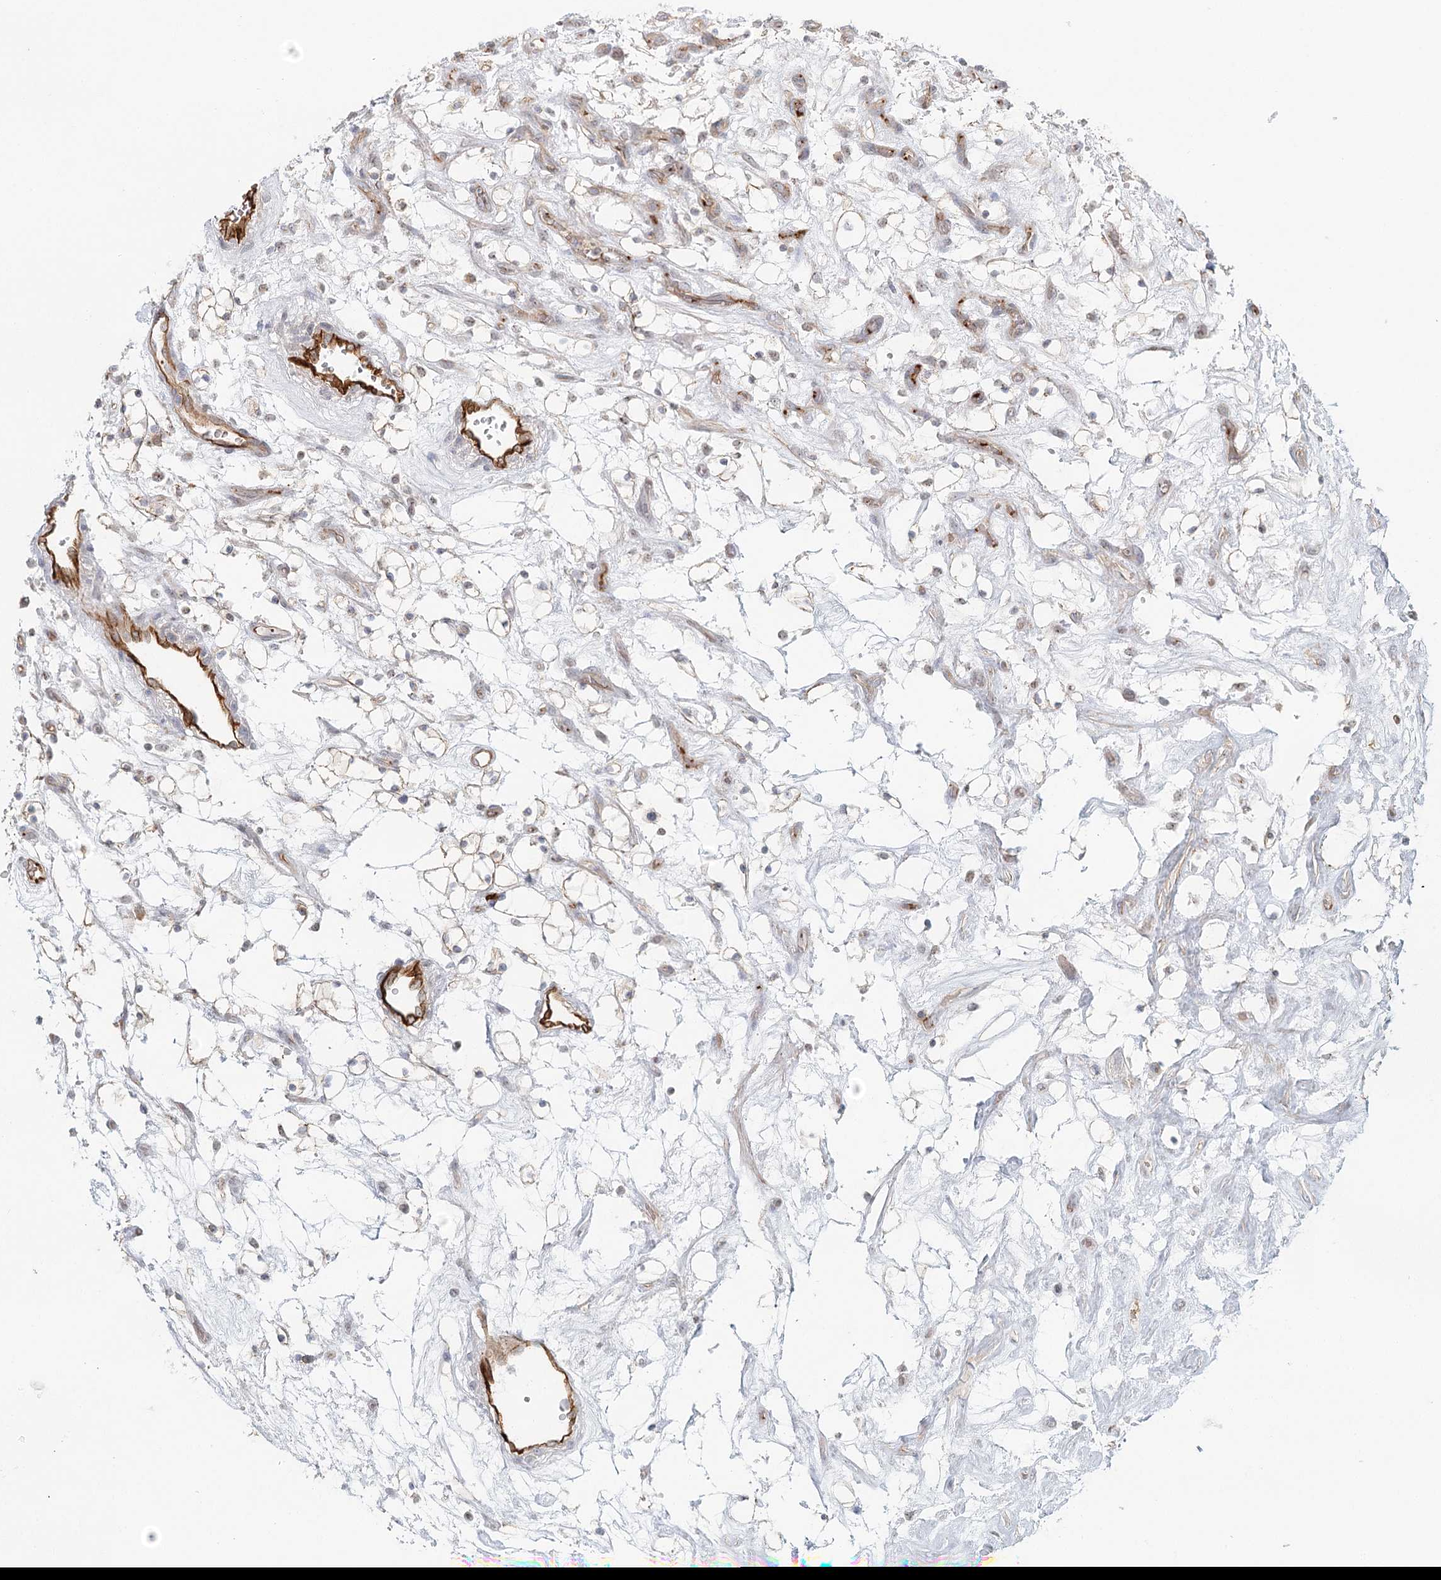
{"staining": {"intensity": "weak", "quantity": "<25%", "location": "nuclear"}, "tissue": "renal cancer", "cell_type": "Tumor cells", "image_type": "cancer", "snomed": [{"axis": "morphology", "description": "Adenocarcinoma, NOS"}, {"axis": "topography", "description": "Kidney"}], "caption": "Adenocarcinoma (renal) was stained to show a protein in brown. There is no significant expression in tumor cells.", "gene": "ZFYVE28", "patient": {"sex": "female", "age": 69}}